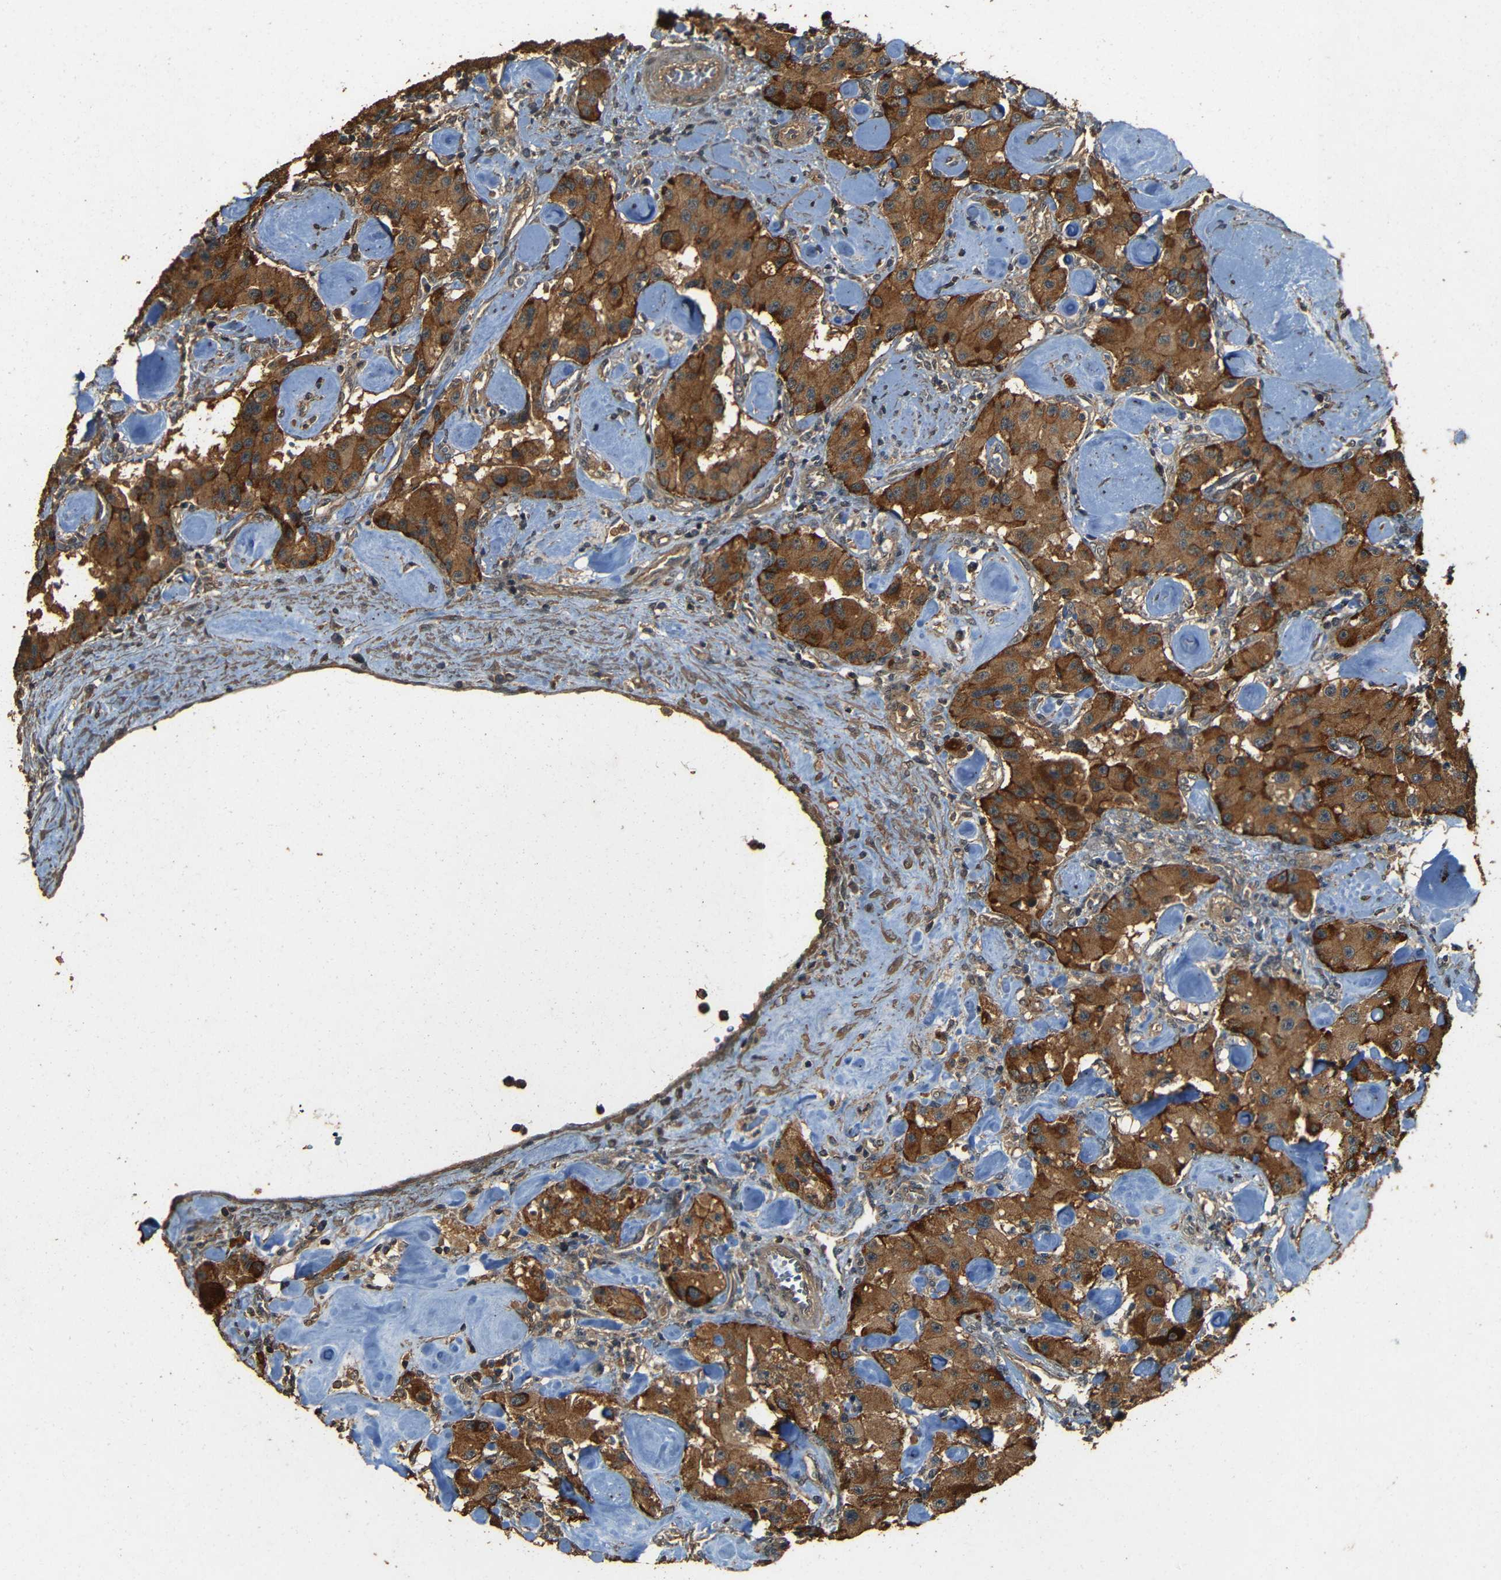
{"staining": {"intensity": "strong", "quantity": ">75%", "location": "cytoplasmic/membranous"}, "tissue": "carcinoid", "cell_type": "Tumor cells", "image_type": "cancer", "snomed": [{"axis": "morphology", "description": "Carcinoid, malignant, NOS"}, {"axis": "topography", "description": "Pancreas"}], "caption": "A high amount of strong cytoplasmic/membranous staining is identified in about >75% of tumor cells in carcinoid tissue.", "gene": "PDE5A", "patient": {"sex": "male", "age": 41}}